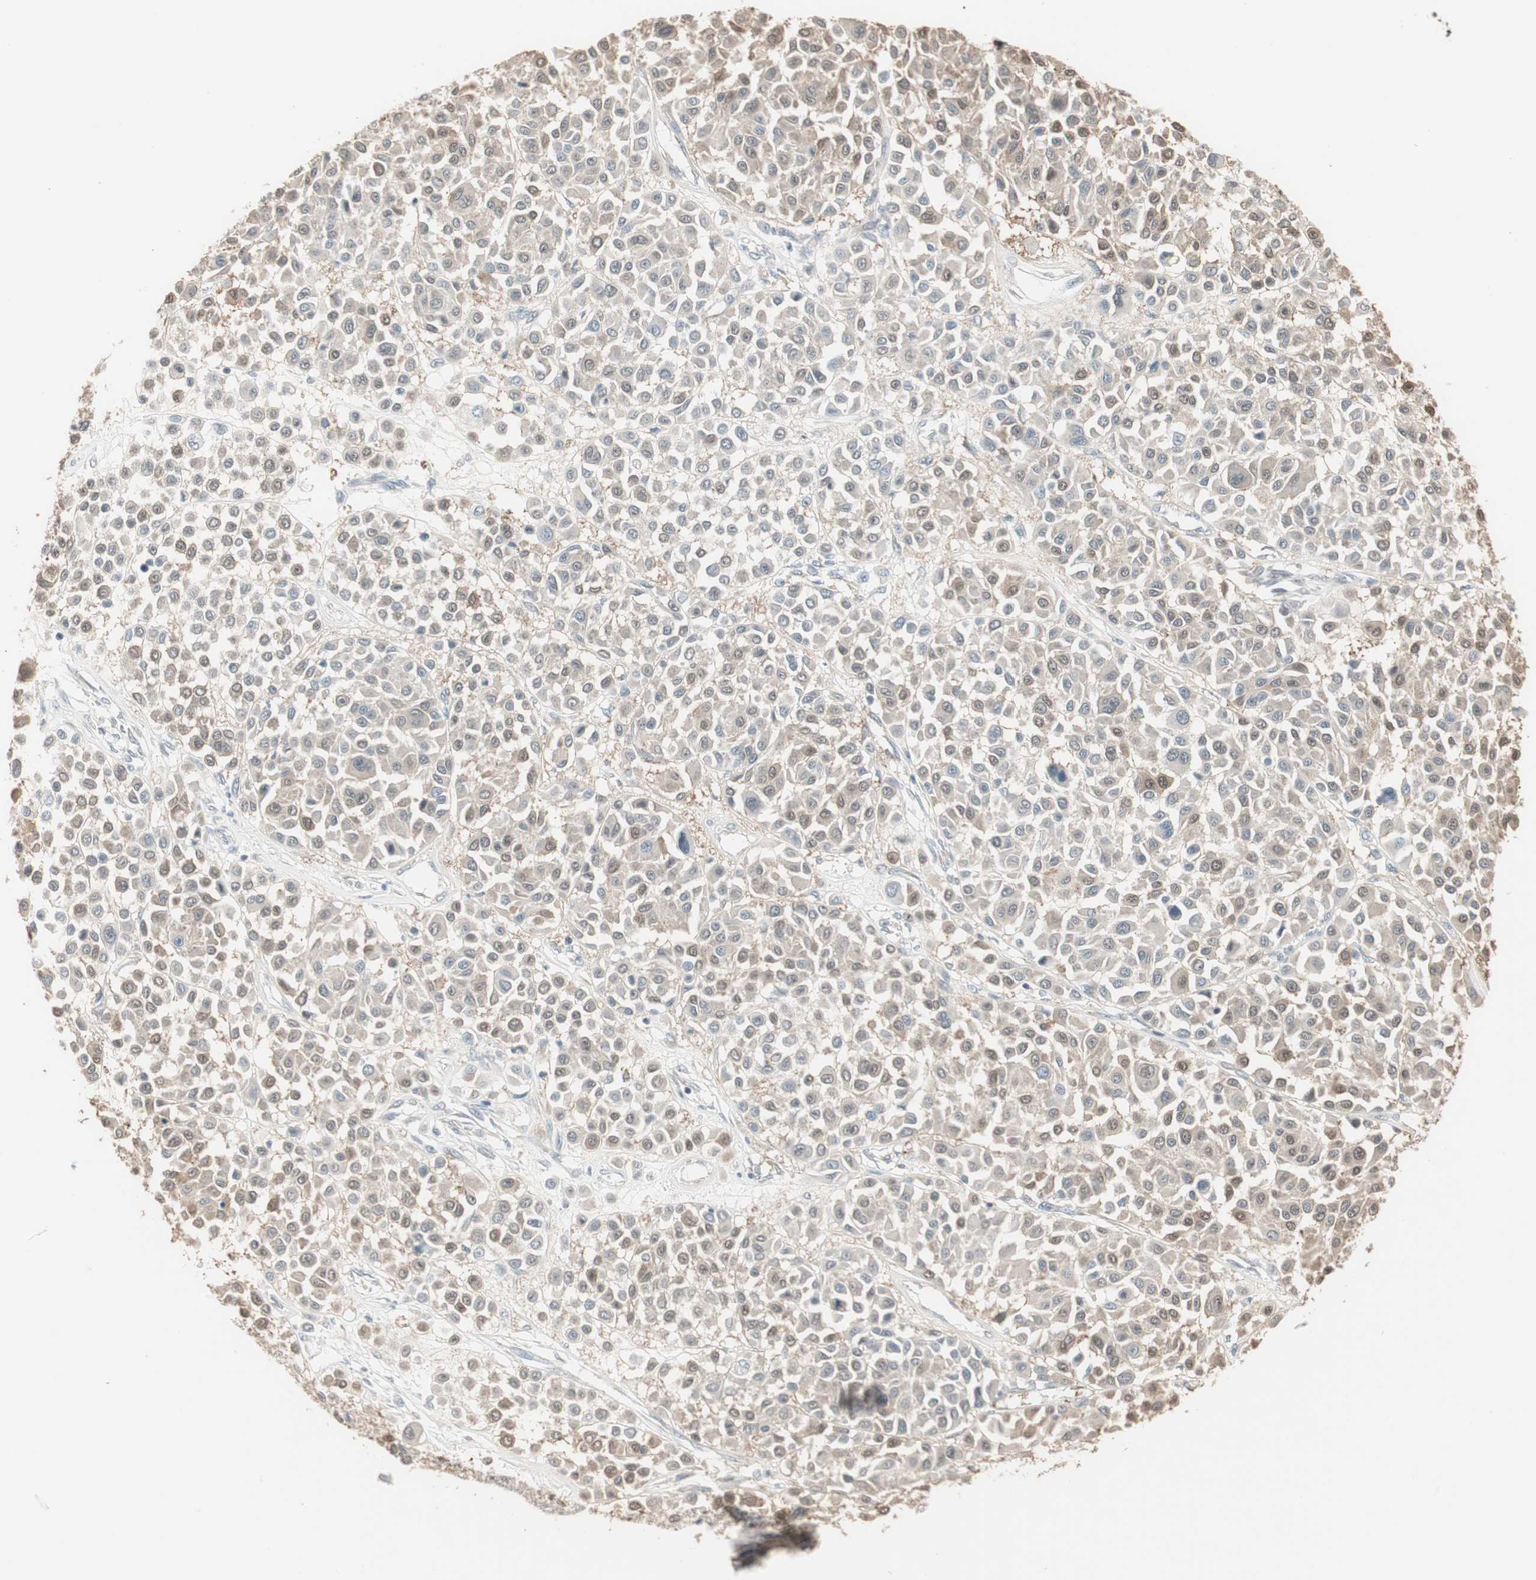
{"staining": {"intensity": "moderate", "quantity": "<25%", "location": "cytoplasmic/membranous,nuclear"}, "tissue": "melanoma", "cell_type": "Tumor cells", "image_type": "cancer", "snomed": [{"axis": "morphology", "description": "Malignant melanoma, Metastatic site"}, {"axis": "topography", "description": "Soft tissue"}], "caption": "The immunohistochemical stain highlights moderate cytoplasmic/membranous and nuclear positivity in tumor cells of malignant melanoma (metastatic site) tissue. Immunohistochemistry stains the protein in brown and the nuclei are stained blue.", "gene": "PDZK1", "patient": {"sex": "male", "age": 41}}